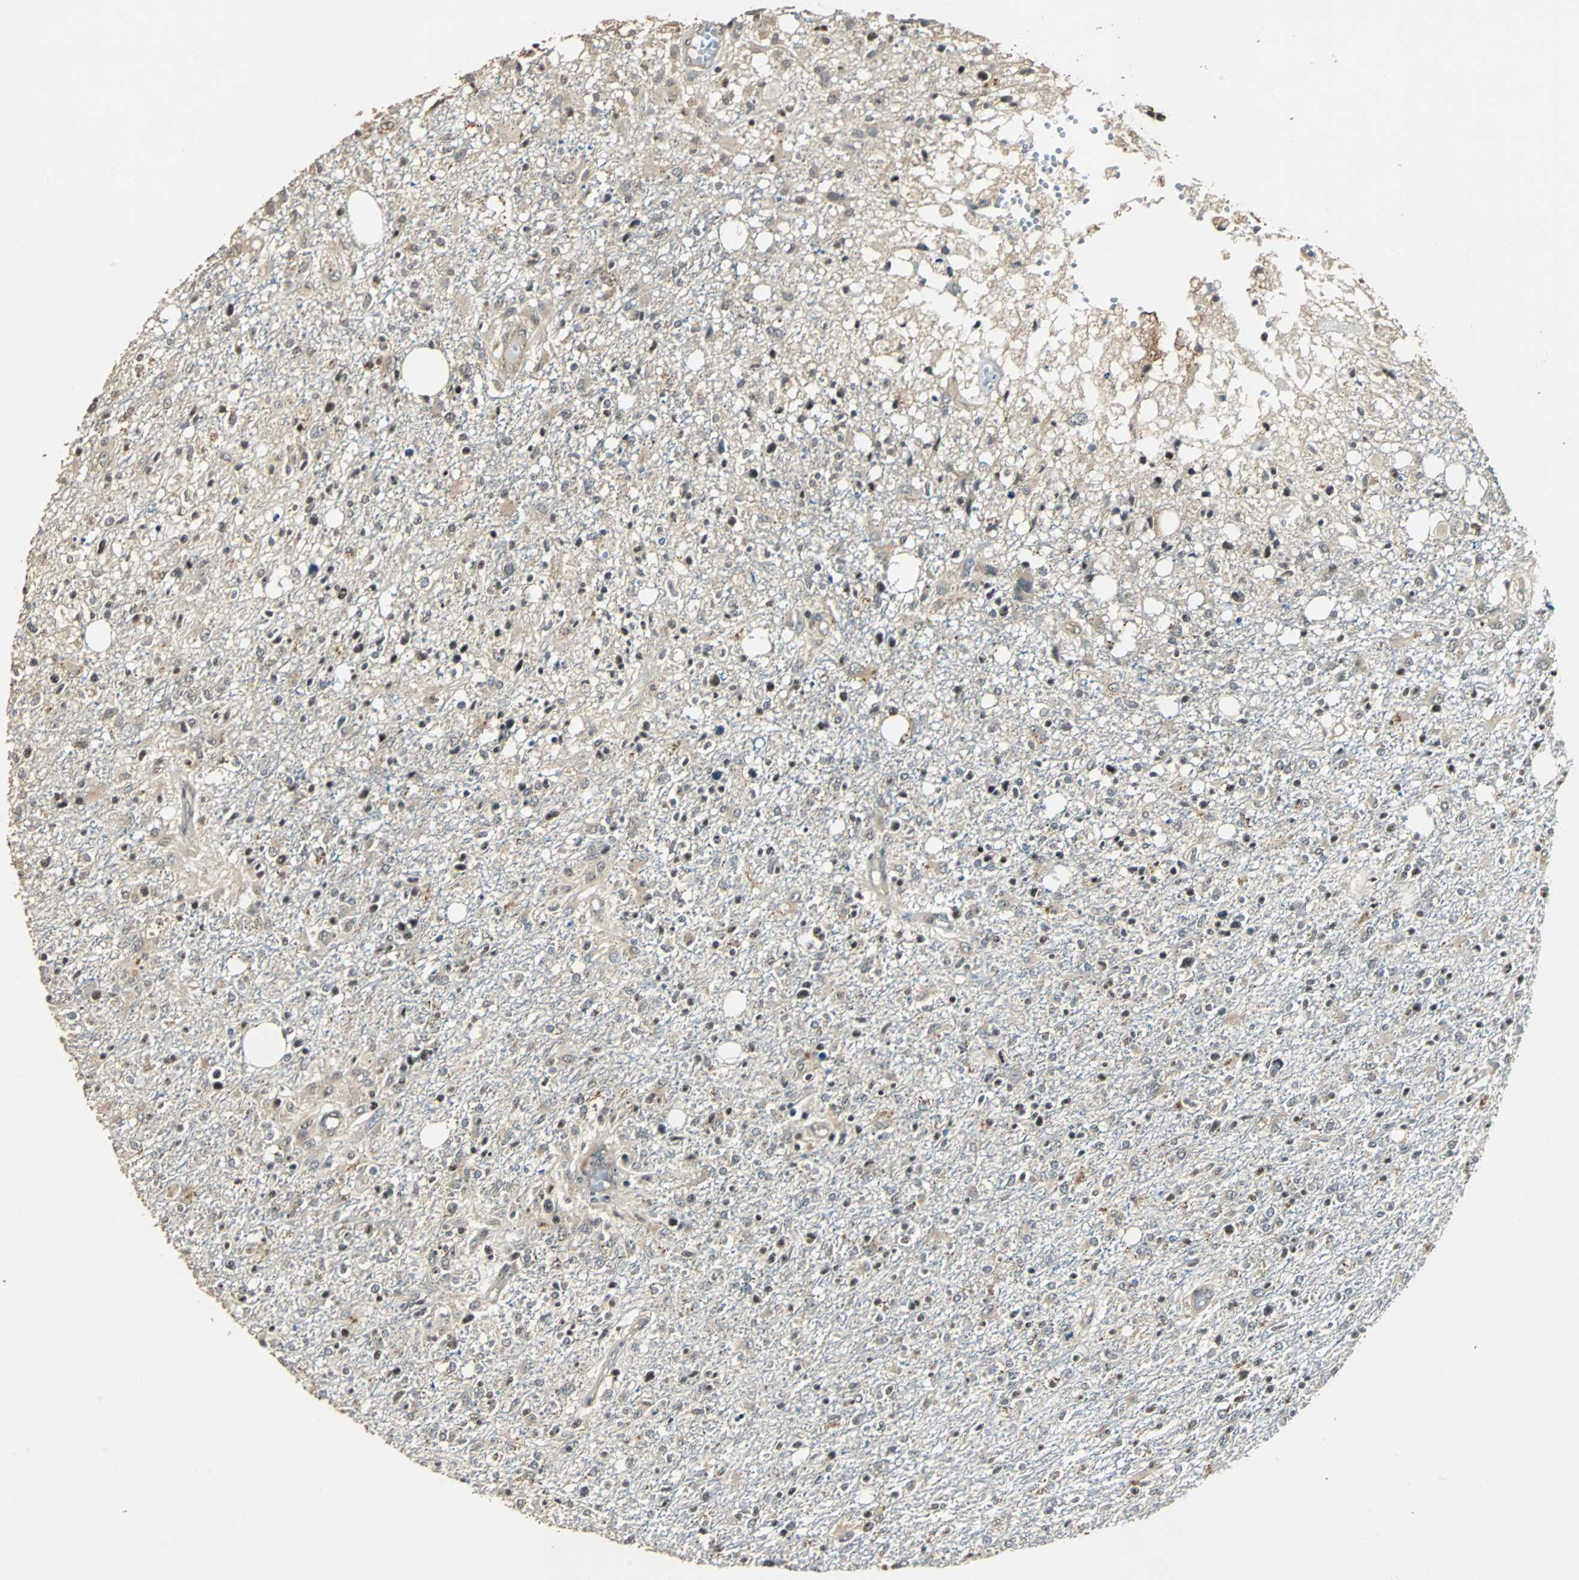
{"staining": {"intensity": "strong", "quantity": "25%-75%", "location": "nuclear"}, "tissue": "glioma", "cell_type": "Tumor cells", "image_type": "cancer", "snomed": [{"axis": "morphology", "description": "Glioma, malignant, High grade"}, {"axis": "topography", "description": "Cerebral cortex"}], "caption": "The histopathology image shows a brown stain indicating the presence of a protein in the nuclear of tumor cells in glioma.", "gene": "MED4", "patient": {"sex": "male", "age": 76}}